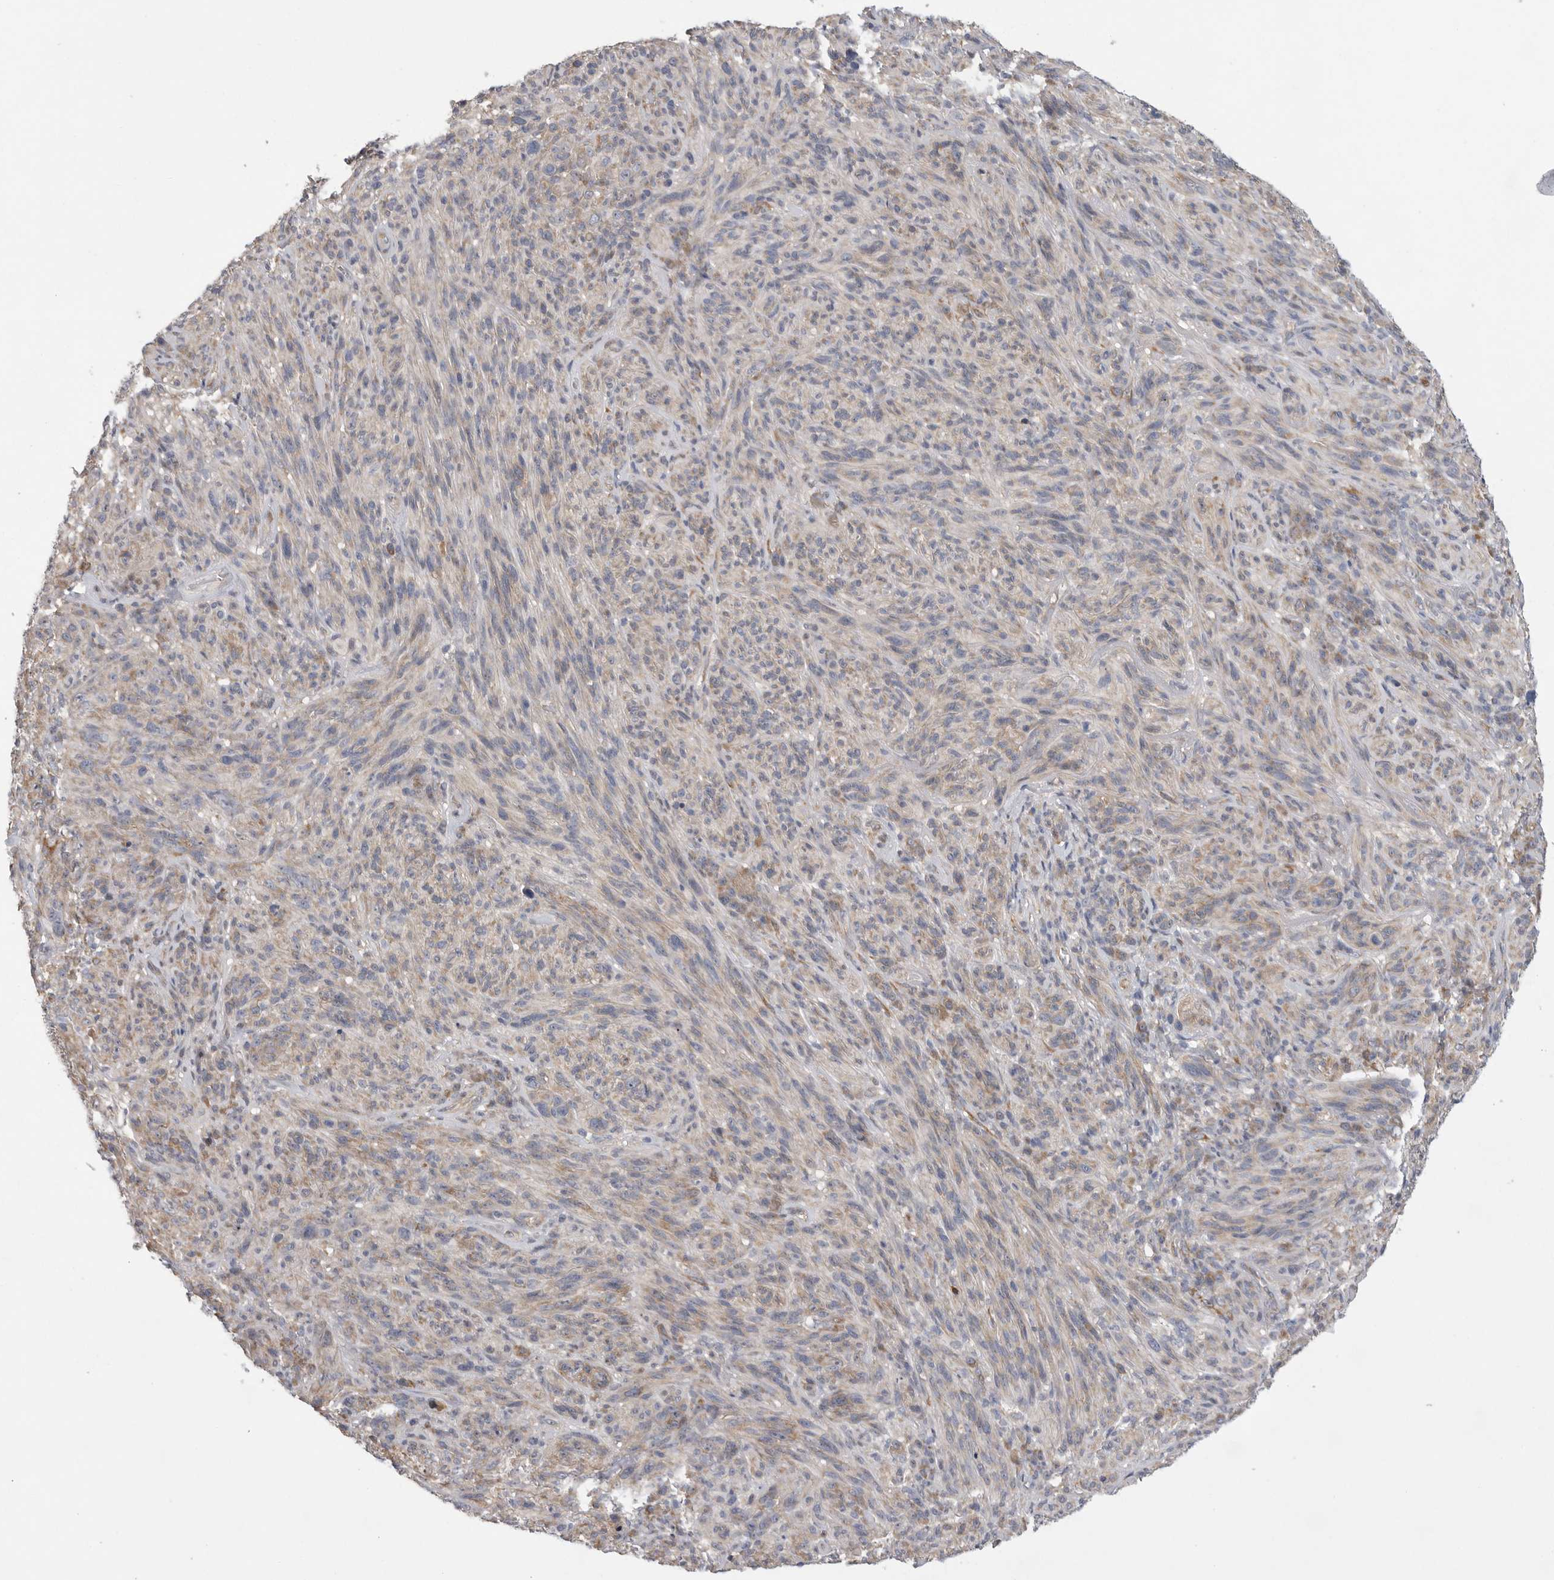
{"staining": {"intensity": "moderate", "quantity": "<25%", "location": "cytoplasmic/membranous"}, "tissue": "melanoma", "cell_type": "Tumor cells", "image_type": "cancer", "snomed": [{"axis": "morphology", "description": "Malignant melanoma, NOS"}, {"axis": "topography", "description": "Skin of head"}], "caption": "A histopathology image showing moderate cytoplasmic/membranous expression in approximately <25% of tumor cells in malignant melanoma, as visualized by brown immunohistochemical staining.", "gene": "FBXO43", "patient": {"sex": "male", "age": 96}}